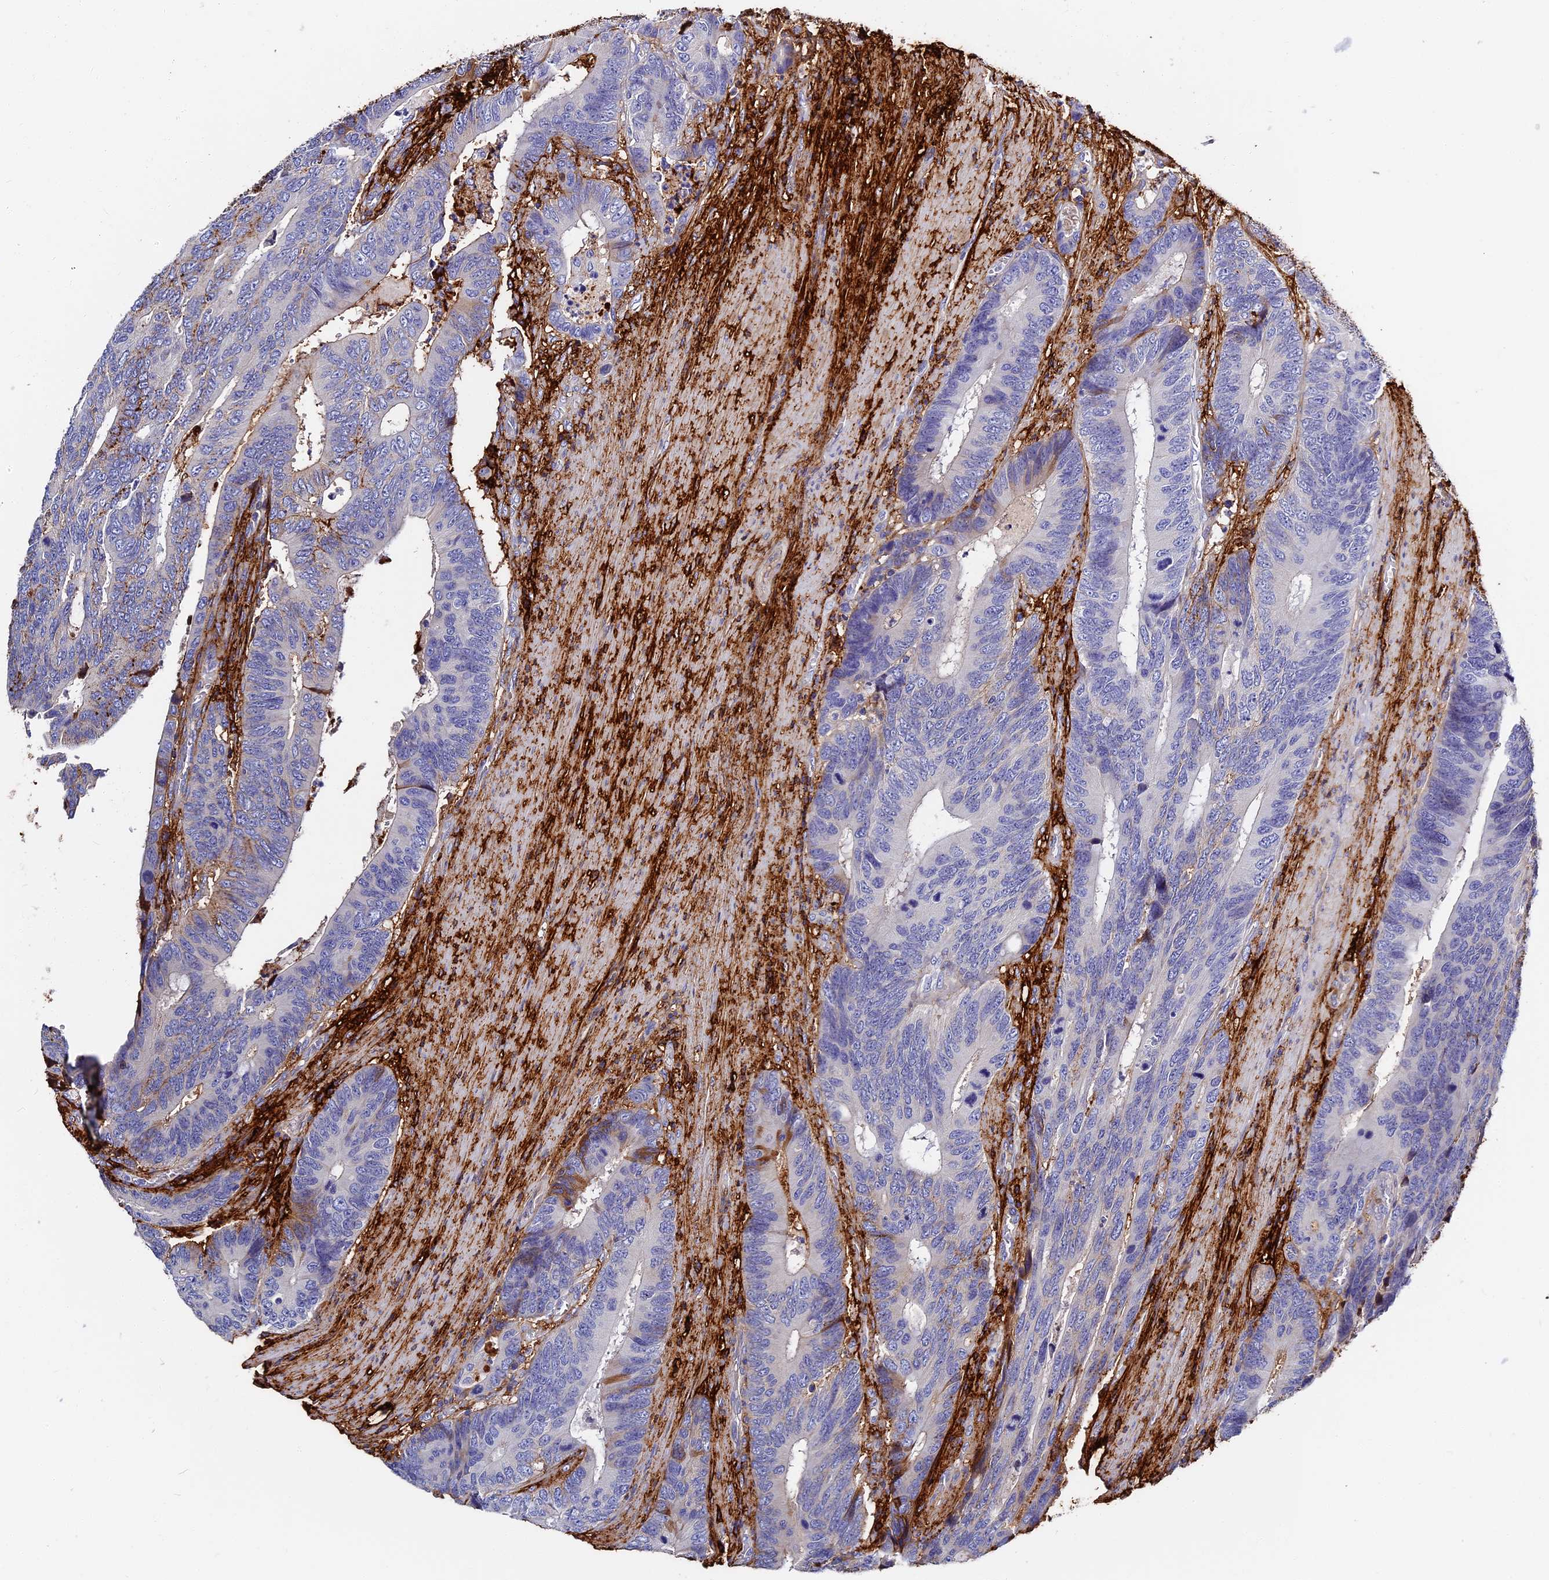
{"staining": {"intensity": "negative", "quantity": "none", "location": "none"}, "tissue": "colorectal cancer", "cell_type": "Tumor cells", "image_type": "cancer", "snomed": [{"axis": "morphology", "description": "Adenocarcinoma, NOS"}, {"axis": "topography", "description": "Colon"}], "caption": "Human colorectal cancer (adenocarcinoma) stained for a protein using IHC exhibits no expression in tumor cells.", "gene": "ITIH1", "patient": {"sex": "male", "age": 87}}